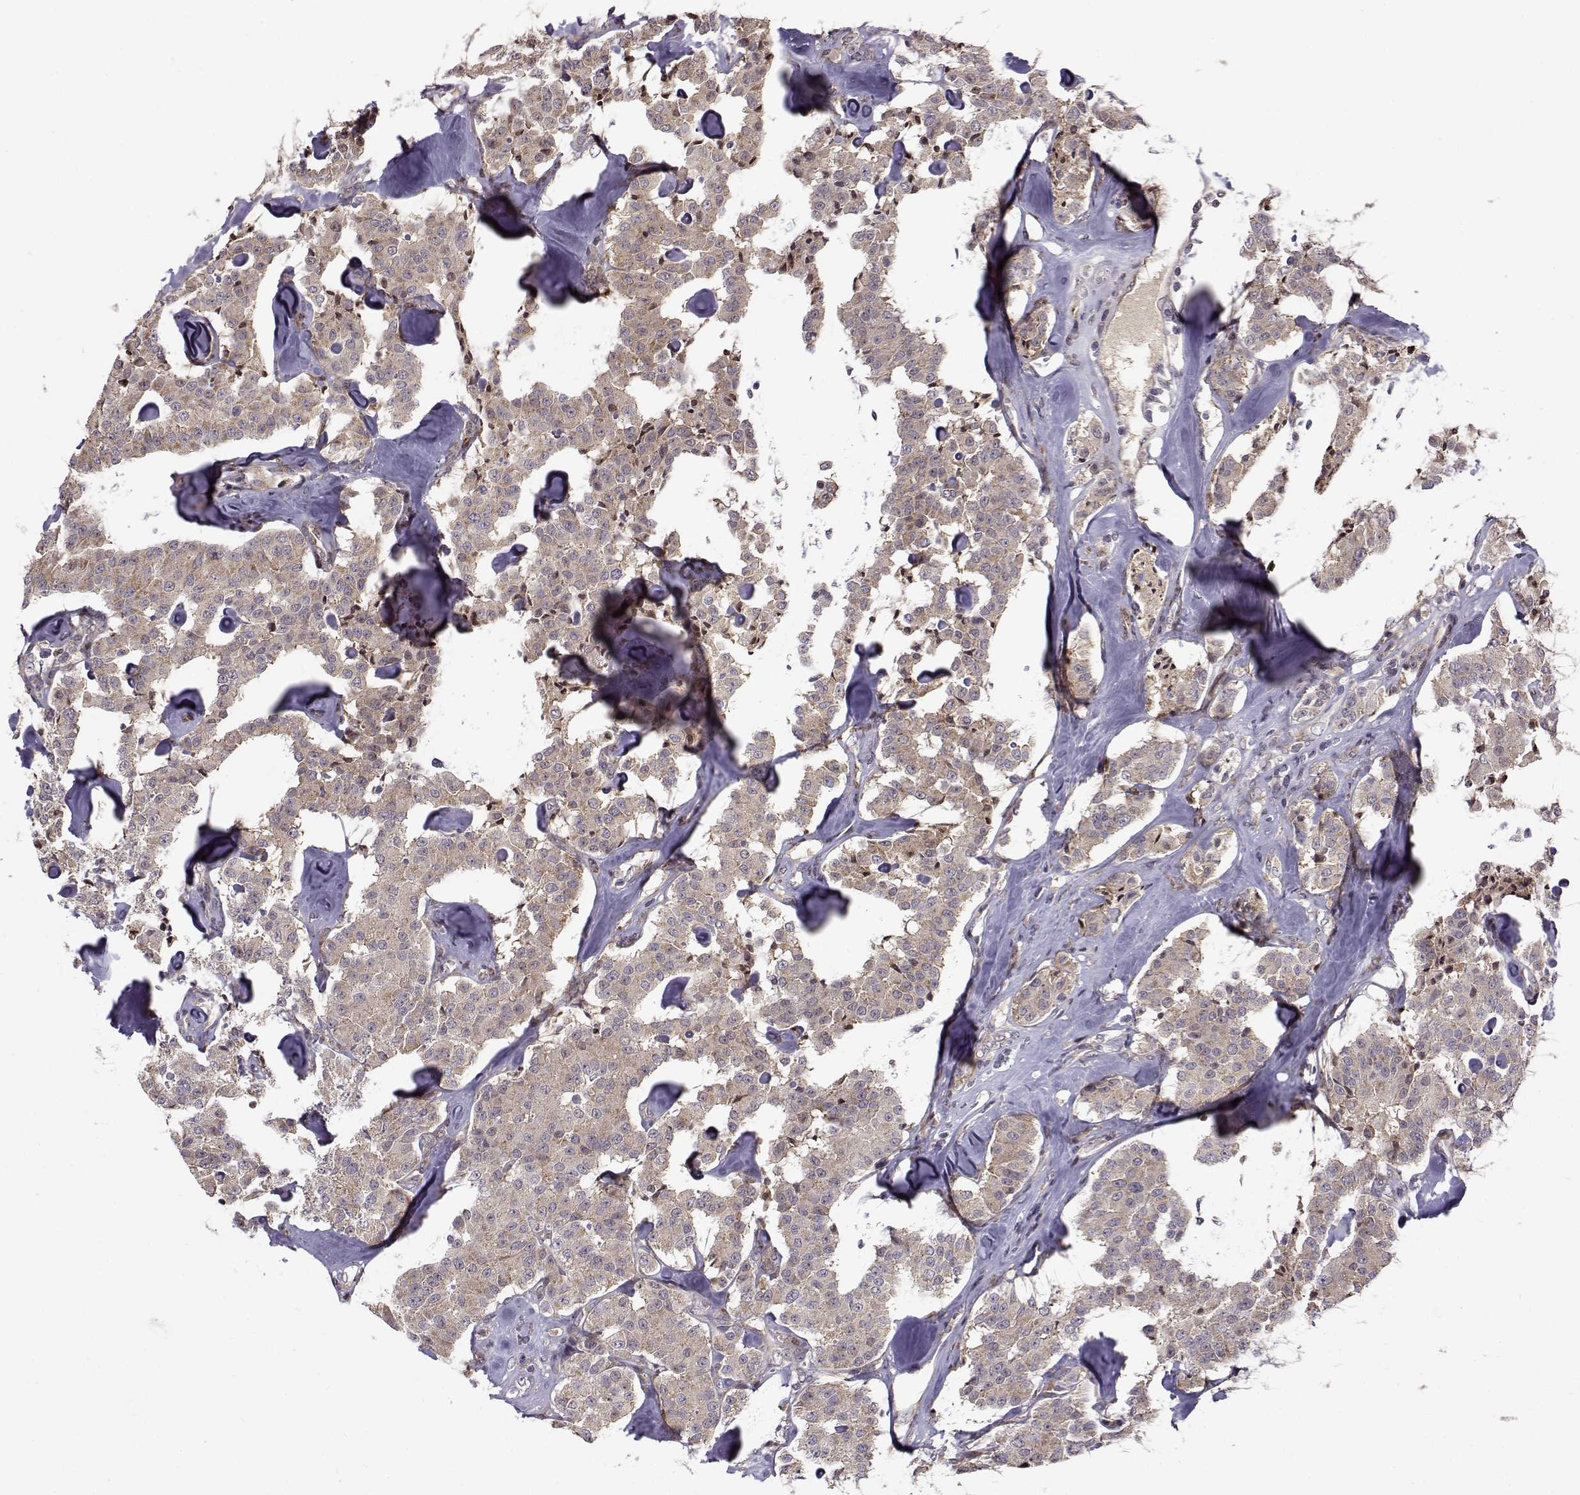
{"staining": {"intensity": "weak", "quantity": ">75%", "location": "cytoplasmic/membranous"}, "tissue": "carcinoid", "cell_type": "Tumor cells", "image_type": "cancer", "snomed": [{"axis": "morphology", "description": "Carcinoid, malignant, NOS"}, {"axis": "topography", "description": "Pancreas"}], "caption": "Carcinoid tissue displays weak cytoplasmic/membranous expression in about >75% of tumor cells, visualized by immunohistochemistry. The staining was performed using DAB, with brown indicating positive protein expression. Nuclei are stained blue with hematoxylin.", "gene": "RPL31", "patient": {"sex": "male", "age": 41}}